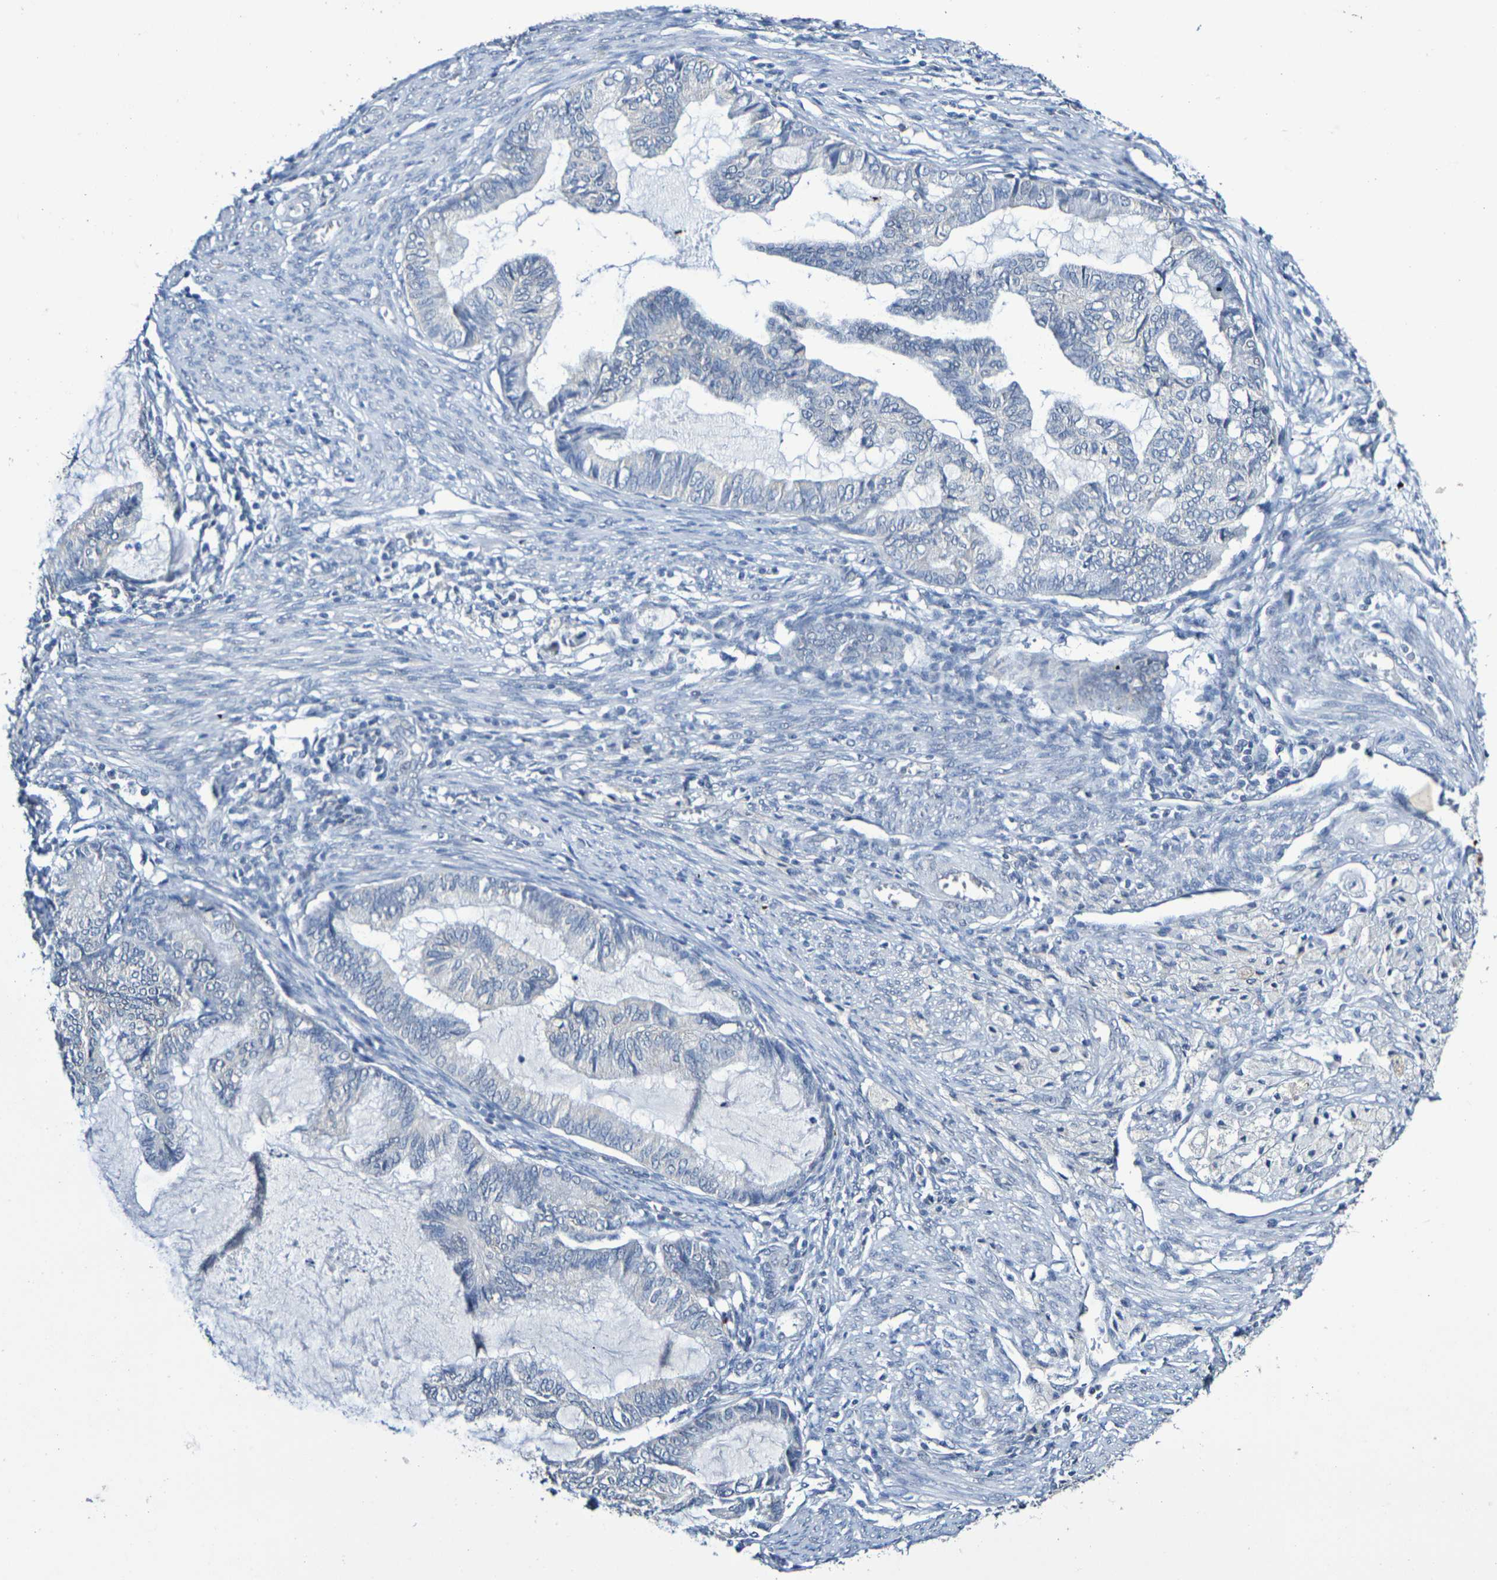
{"staining": {"intensity": "negative", "quantity": "none", "location": "none"}, "tissue": "cervical cancer", "cell_type": "Tumor cells", "image_type": "cancer", "snomed": [{"axis": "morphology", "description": "Normal tissue, NOS"}, {"axis": "morphology", "description": "Adenocarcinoma, NOS"}, {"axis": "topography", "description": "Cervix"}, {"axis": "topography", "description": "Endometrium"}], "caption": "A micrograph of cervical cancer stained for a protein exhibits no brown staining in tumor cells.", "gene": "CHRNB1", "patient": {"sex": "female", "age": 86}}